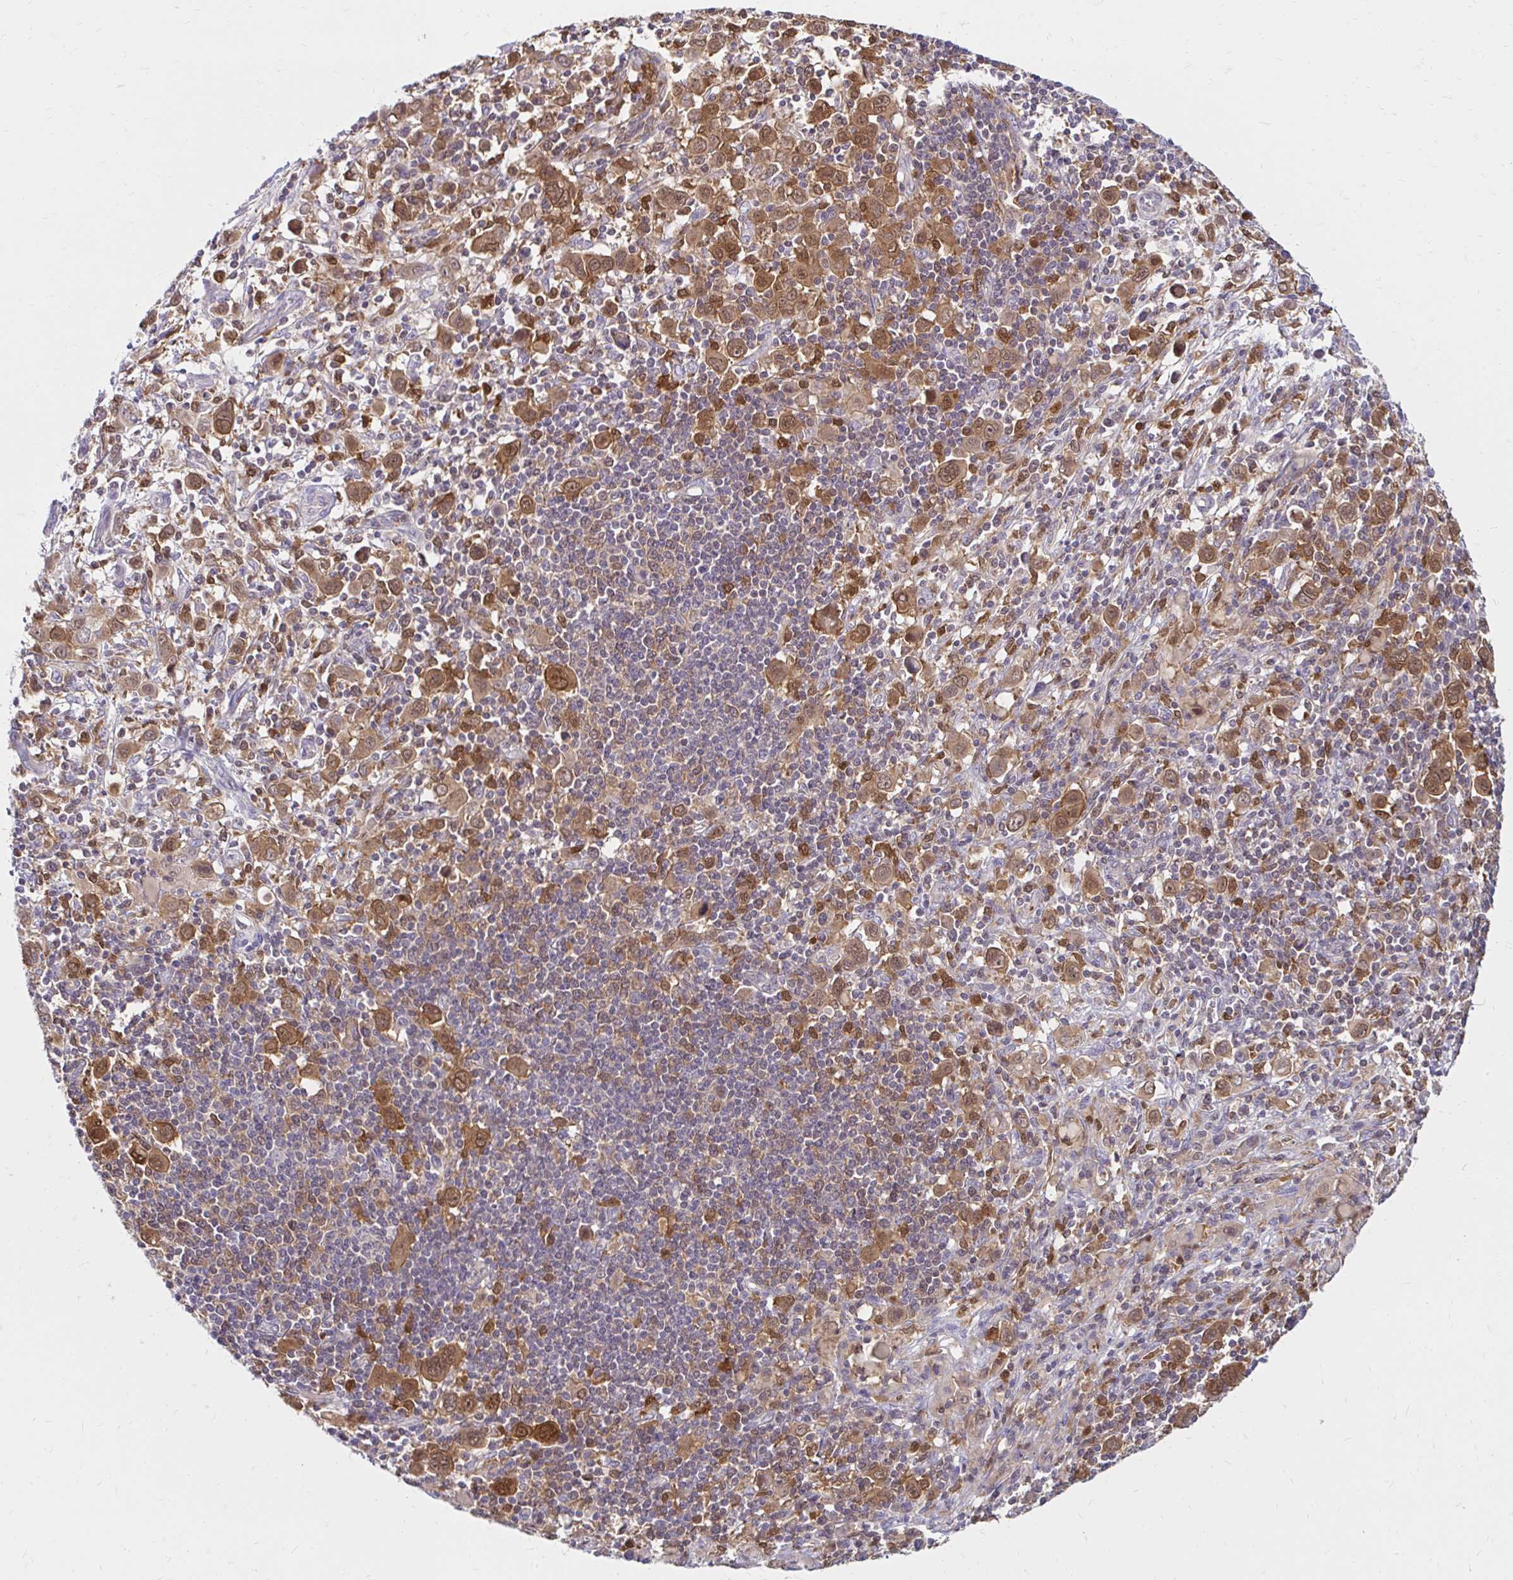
{"staining": {"intensity": "moderate", "quantity": ">75%", "location": "cytoplasmic/membranous,nuclear"}, "tissue": "stomach cancer", "cell_type": "Tumor cells", "image_type": "cancer", "snomed": [{"axis": "morphology", "description": "Adenocarcinoma, NOS"}, {"axis": "topography", "description": "Stomach, upper"}], "caption": "The histopathology image reveals staining of stomach cancer, revealing moderate cytoplasmic/membranous and nuclear protein expression (brown color) within tumor cells.", "gene": "PYCARD", "patient": {"sex": "male", "age": 75}}